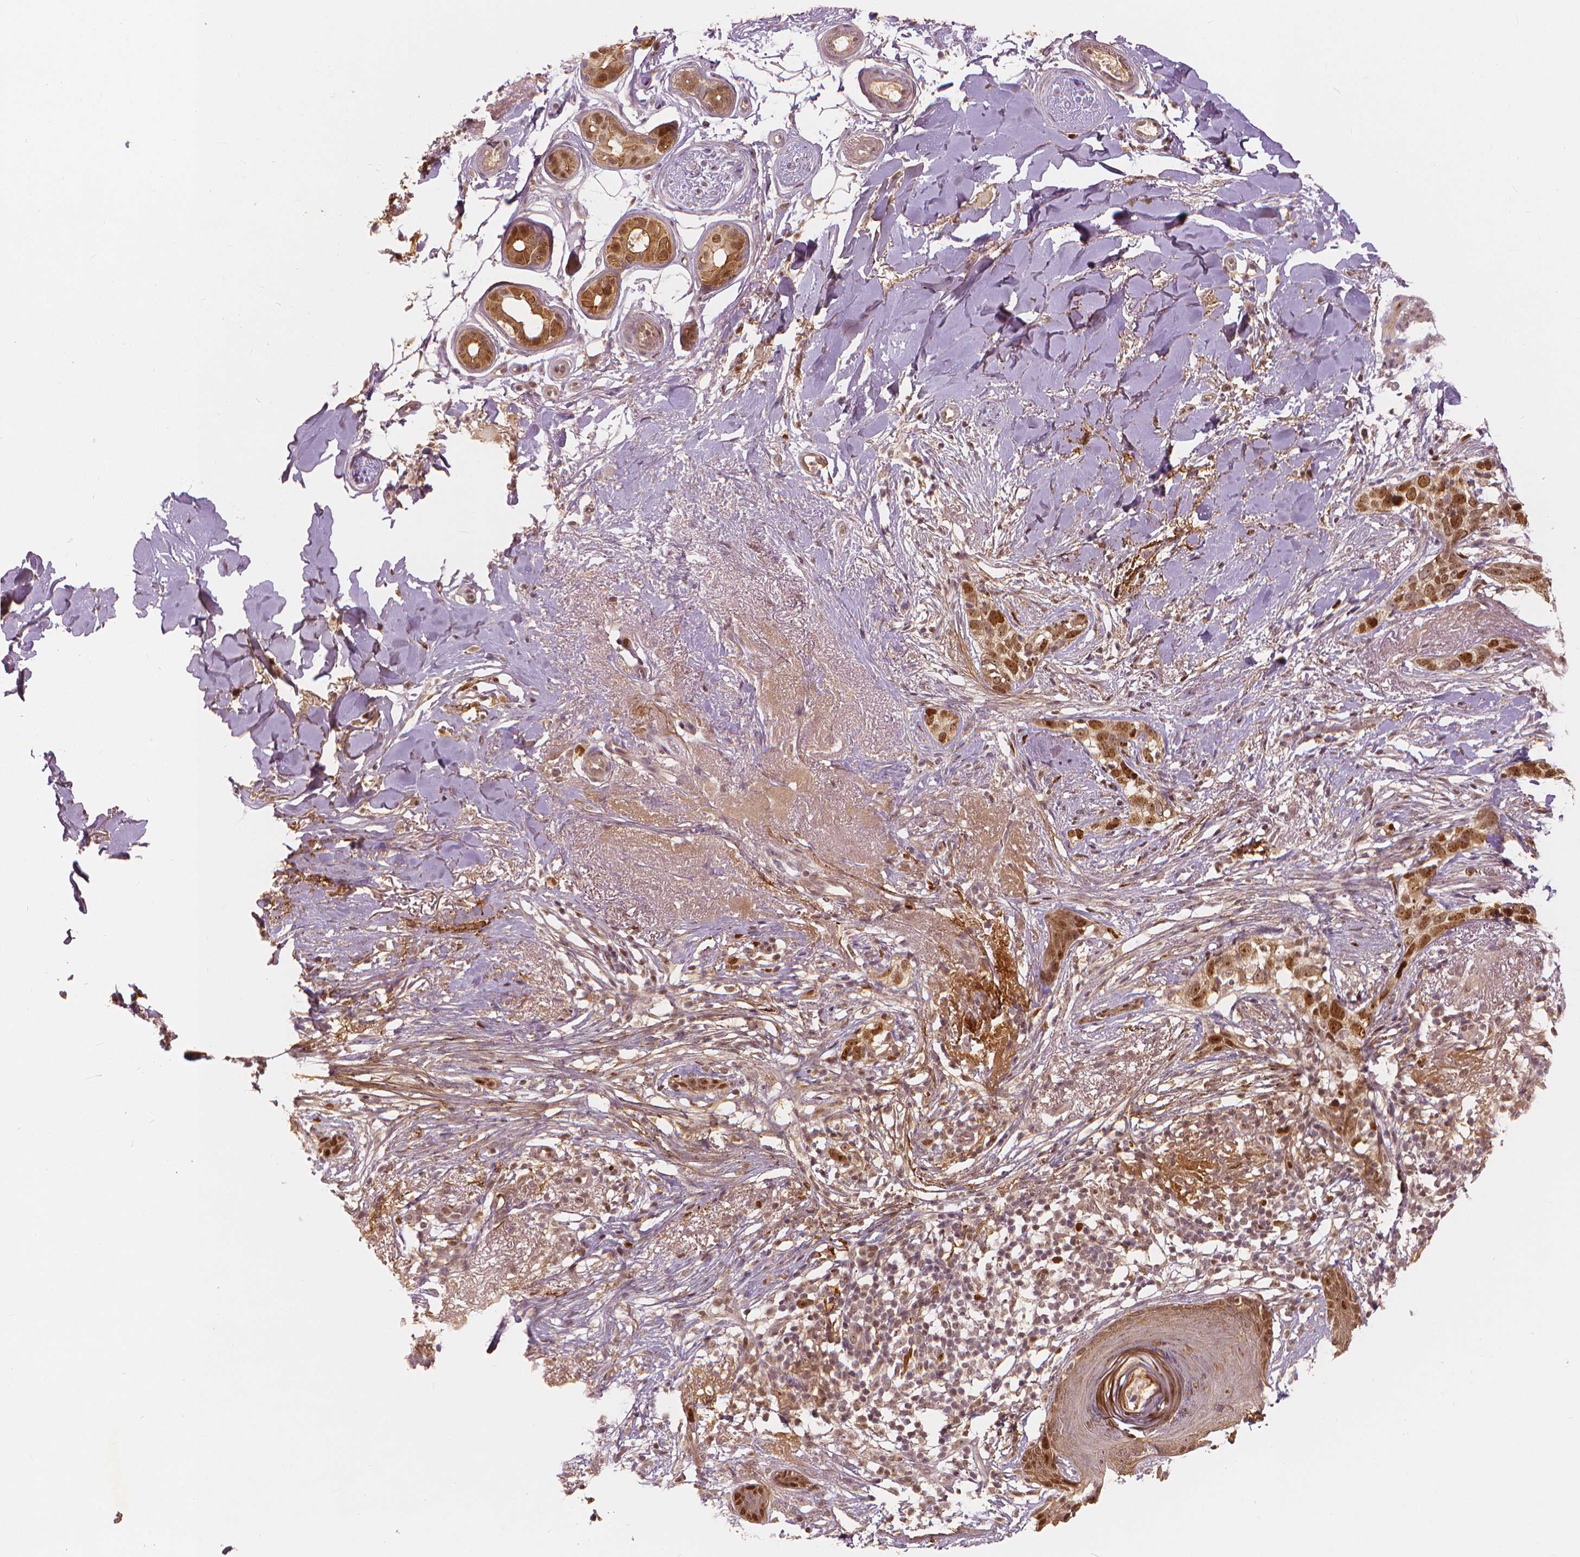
{"staining": {"intensity": "moderate", "quantity": ">75%", "location": "nuclear"}, "tissue": "skin cancer", "cell_type": "Tumor cells", "image_type": "cancer", "snomed": [{"axis": "morphology", "description": "Normal tissue, NOS"}, {"axis": "morphology", "description": "Basal cell carcinoma"}, {"axis": "topography", "description": "Skin"}], "caption": "The histopathology image displays immunohistochemical staining of skin basal cell carcinoma. There is moderate nuclear staining is seen in about >75% of tumor cells.", "gene": "NSD2", "patient": {"sex": "male", "age": 84}}